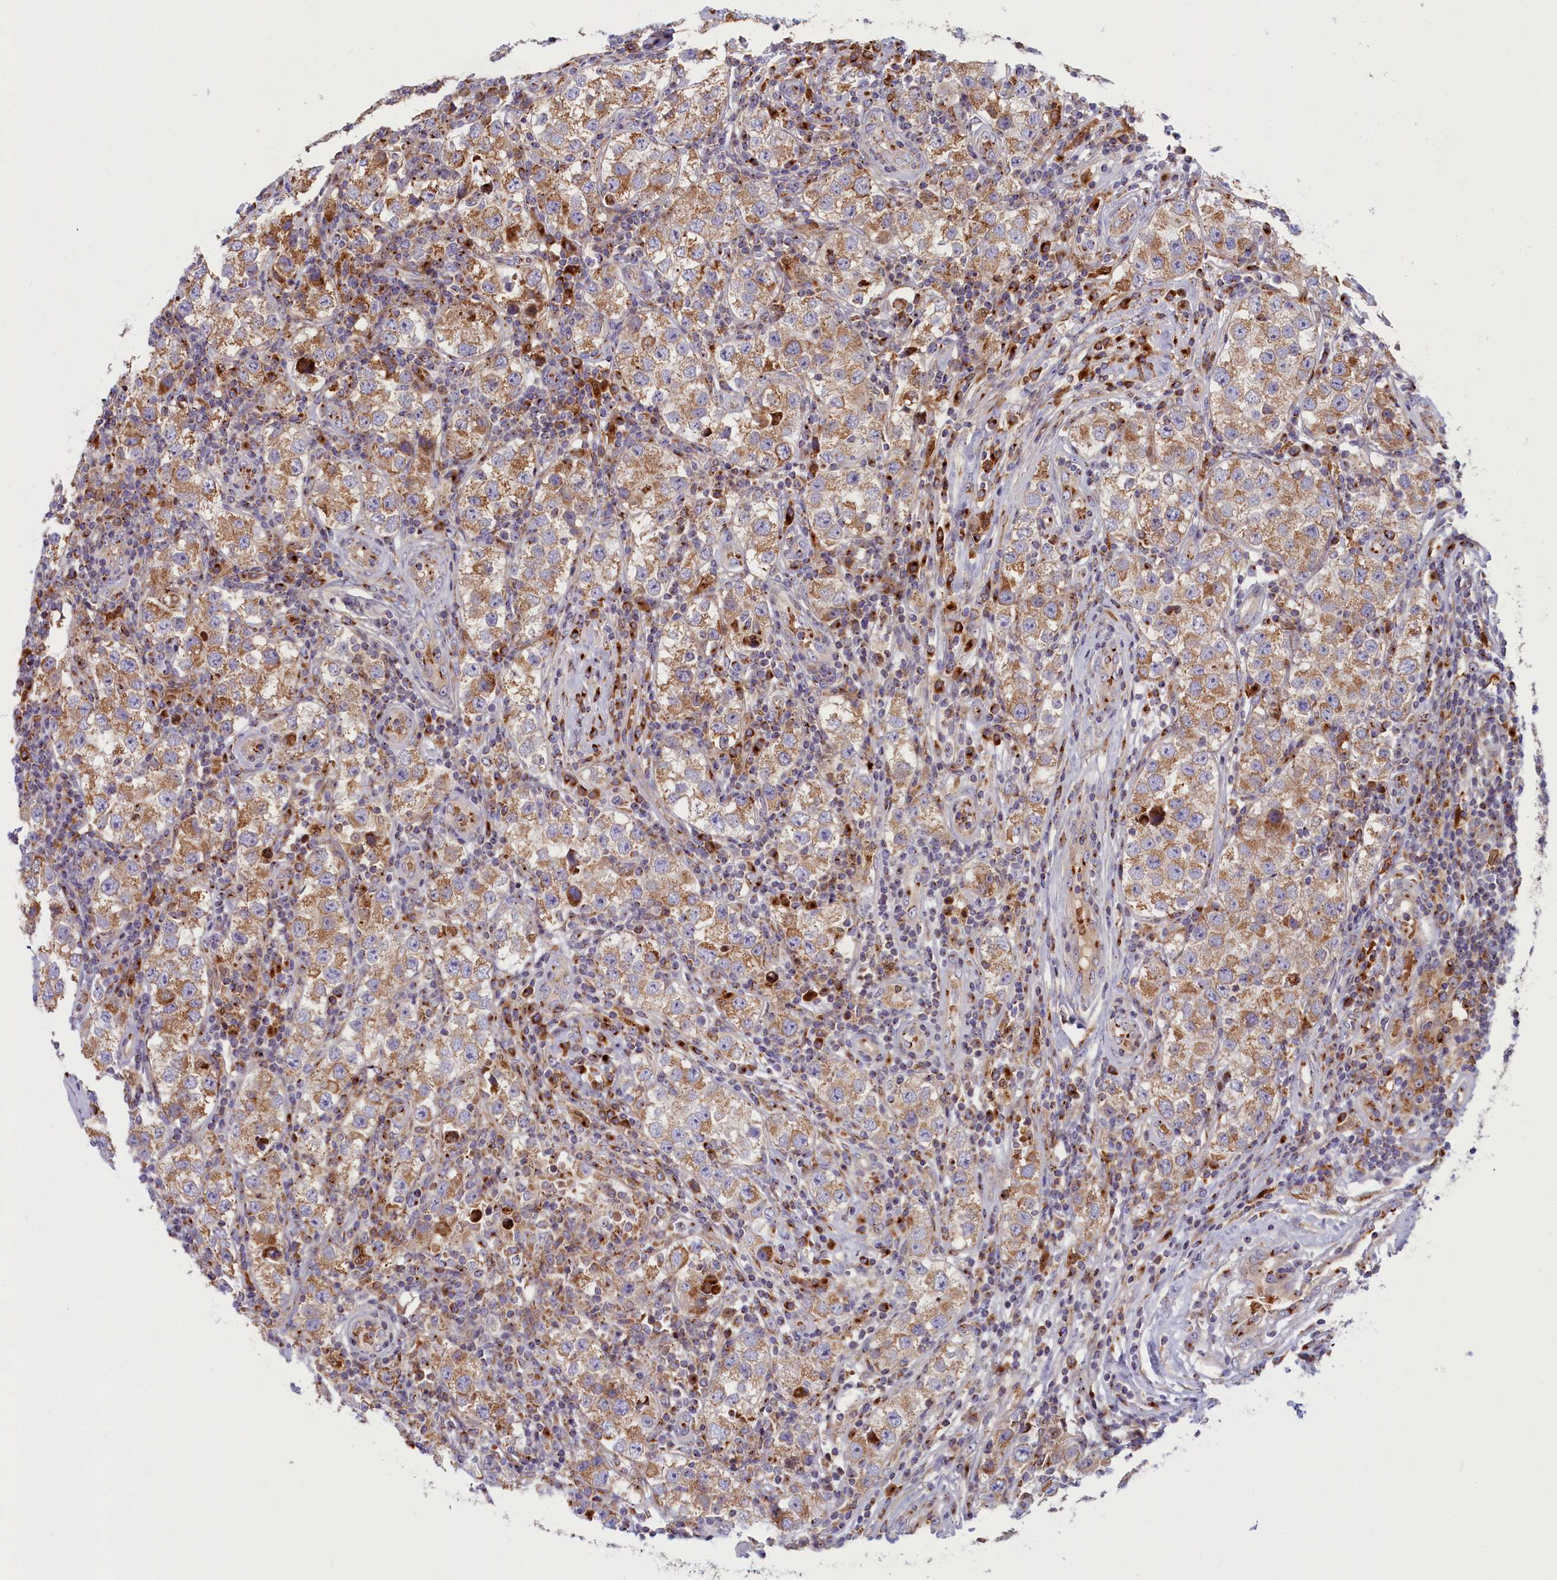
{"staining": {"intensity": "moderate", "quantity": ">75%", "location": "cytoplasmic/membranous"}, "tissue": "testis cancer", "cell_type": "Tumor cells", "image_type": "cancer", "snomed": [{"axis": "morphology", "description": "Seminoma, NOS"}, {"axis": "topography", "description": "Testis"}], "caption": "A photomicrograph of human testis cancer stained for a protein displays moderate cytoplasmic/membranous brown staining in tumor cells.", "gene": "BLVRB", "patient": {"sex": "male", "age": 34}}